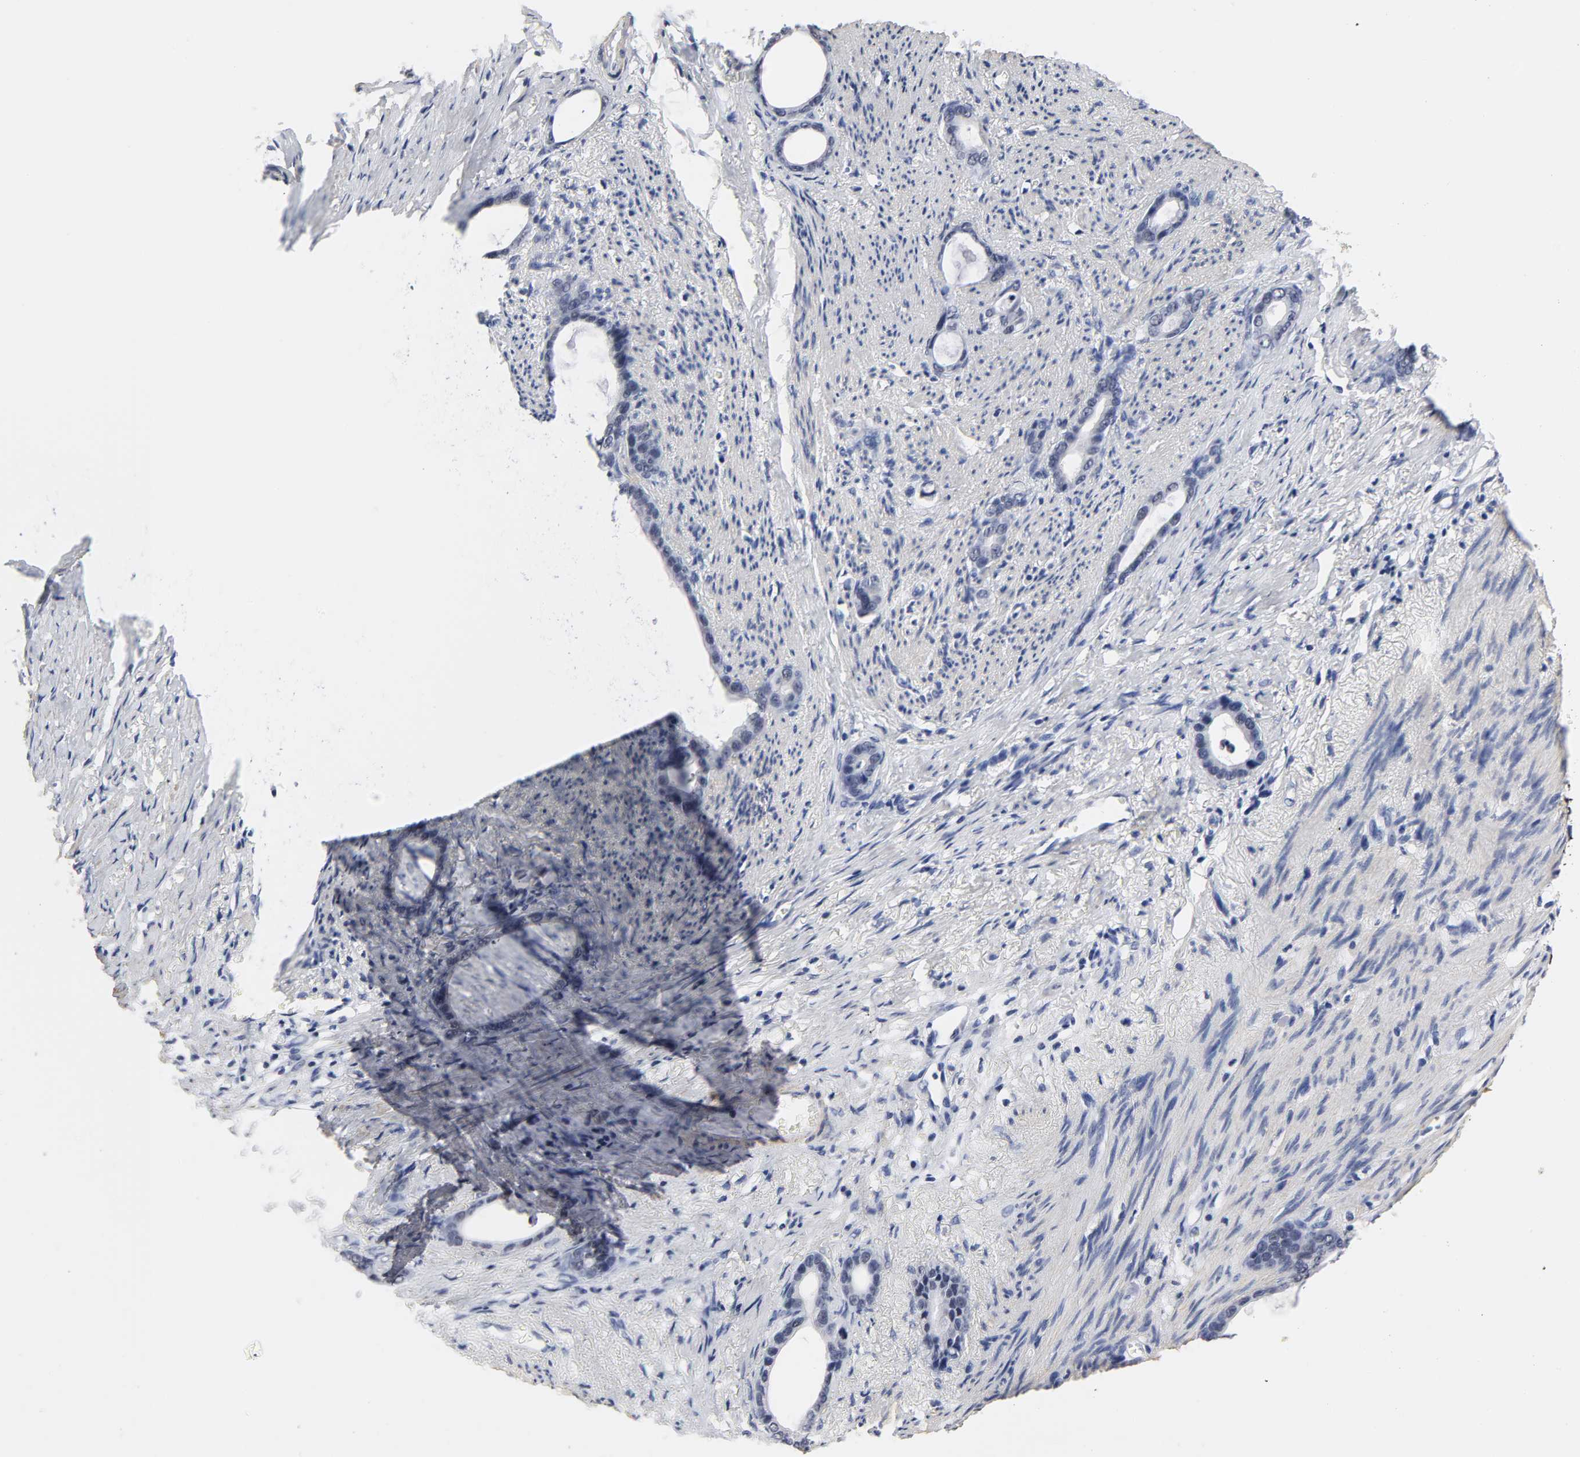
{"staining": {"intensity": "negative", "quantity": "none", "location": "none"}, "tissue": "stomach cancer", "cell_type": "Tumor cells", "image_type": "cancer", "snomed": [{"axis": "morphology", "description": "Adenocarcinoma, NOS"}, {"axis": "topography", "description": "Stomach"}], "caption": "Immunohistochemistry (IHC) image of stomach cancer stained for a protein (brown), which reveals no staining in tumor cells.", "gene": "GRHL2", "patient": {"sex": "female", "age": 75}}